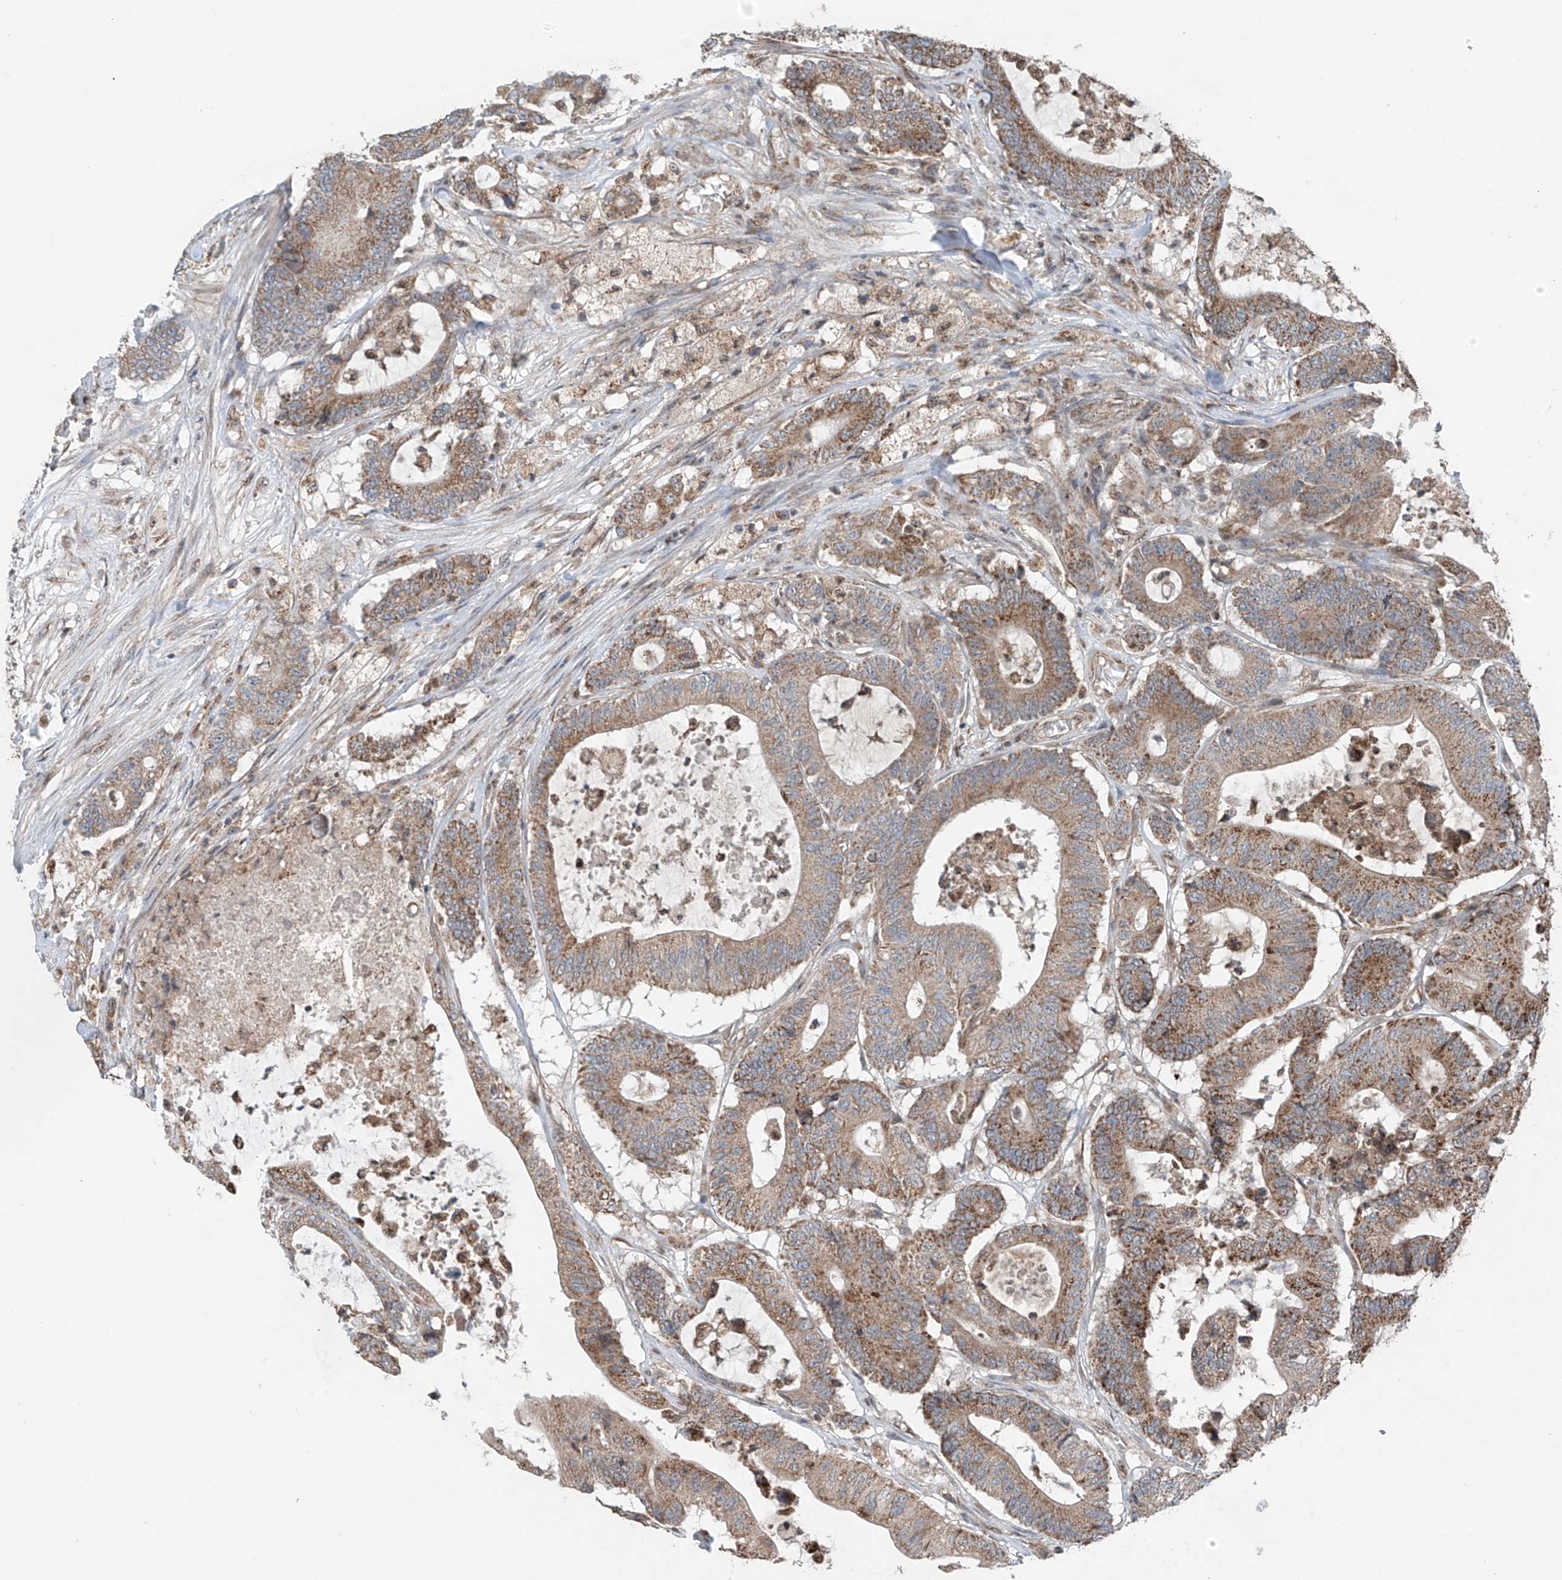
{"staining": {"intensity": "moderate", "quantity": ">75%", "location": "cytoplasmic/membranous"}, "tissue": "colorectal cancer", "cell_type": "Tumor cells", "image_type": "cancer", "snomed": [{"axis": "morphology", "description": "Adenocarcinoma, NOS"}, {"axis": "topography", "description": "Colon"}], "caption": "Brown immunohistochemical staining in human colorectal cancer displays moderate cytoplasmic/membranous staining in approximately >75% of tumor cells. (DAB (3,3'-diaminobenzidine) IHC, brown staining for protein, blue staining for nuclei).", "gene": "SAMD3", "patient": {"sex": "female", "age": 84}}